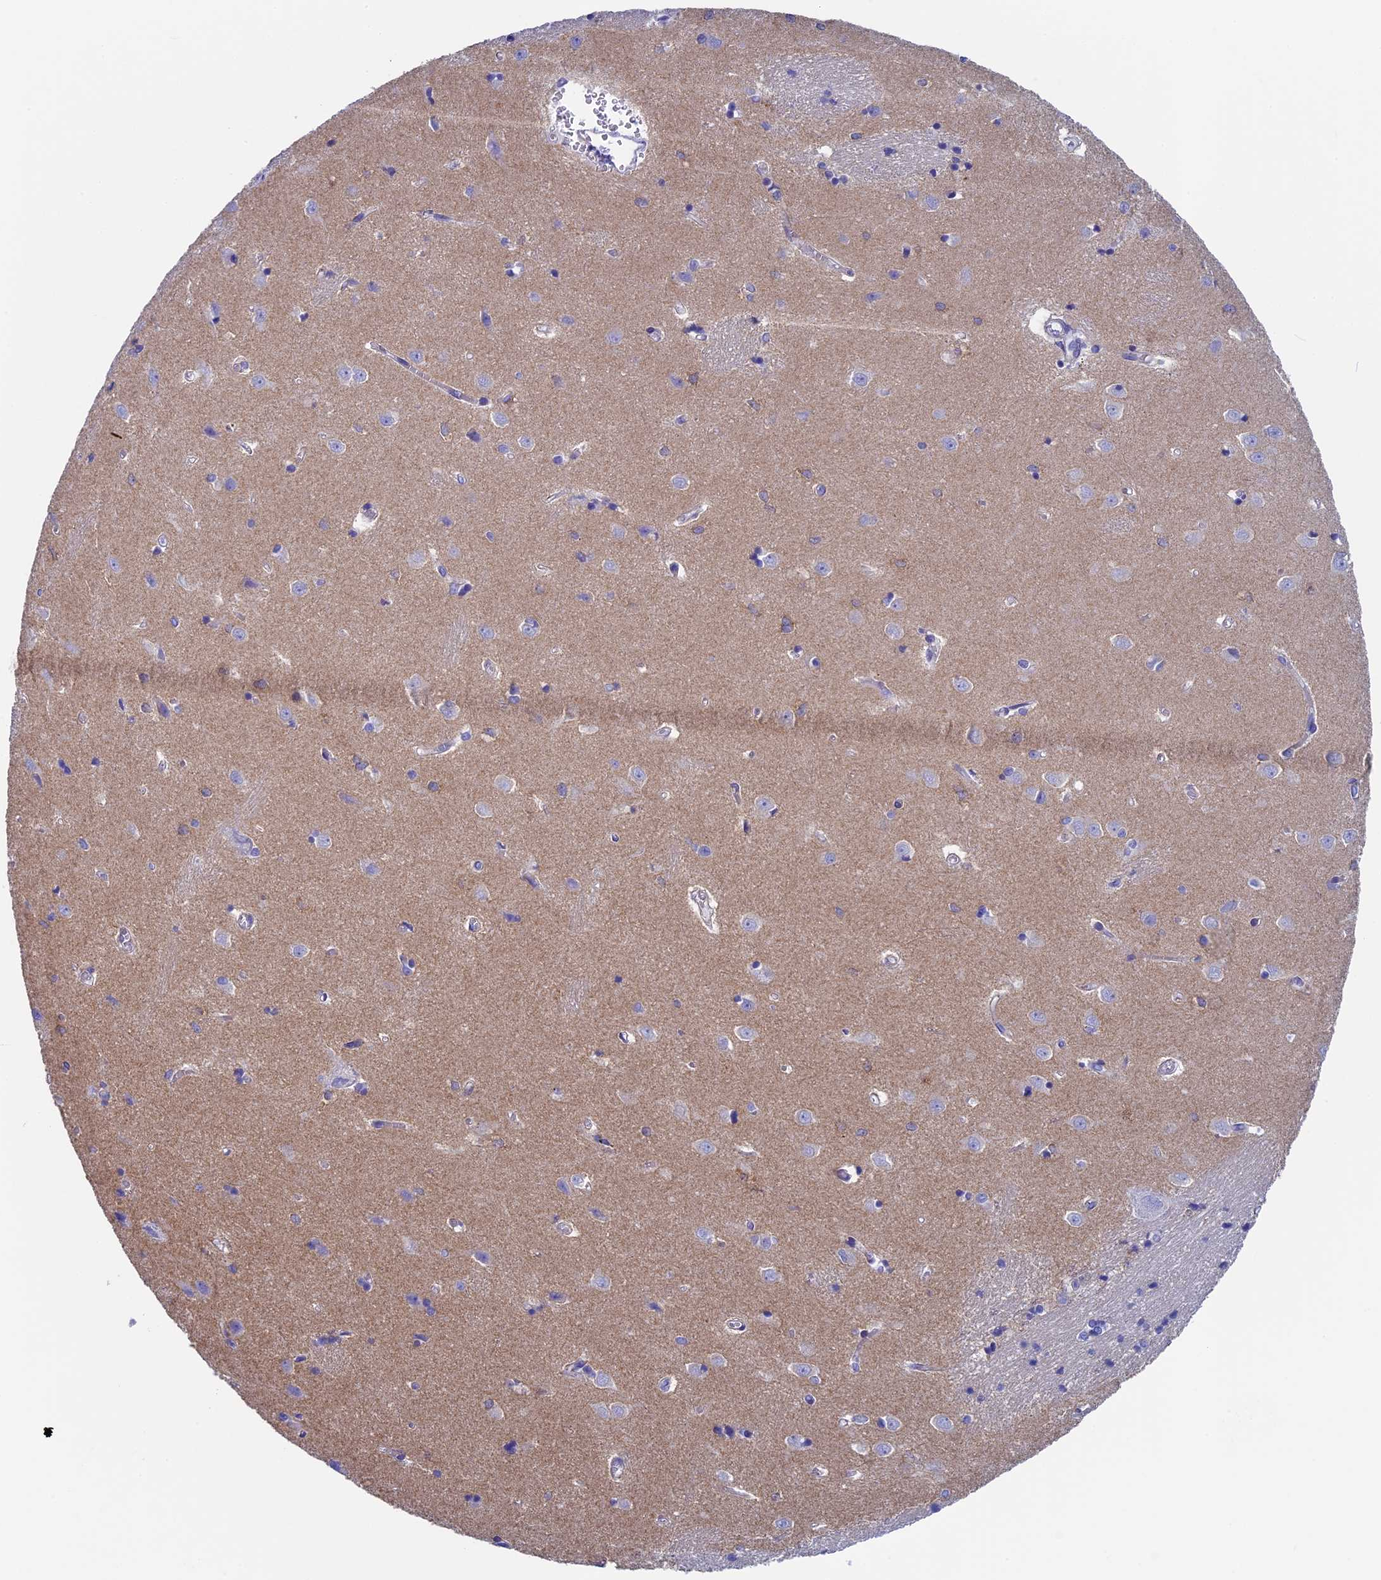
{"staining": {"intensity": "negative", "quantity": "none", "location": "none"}, "tissue": "caudate", "cell_type": "Glial cells", "image_type": "normal", "snomed": [{"axis": "morphology", "description": "Normal tissue, NOS"}, {"axis": "topography", "description": "Lateral ventricle wall"}], "caption": "Normal caudate was stained to show a protein in brown. There is no significant positivity in glial cells.", "gene": "SEPTIN1", "patient": {"sex": "male", "age": 37}}